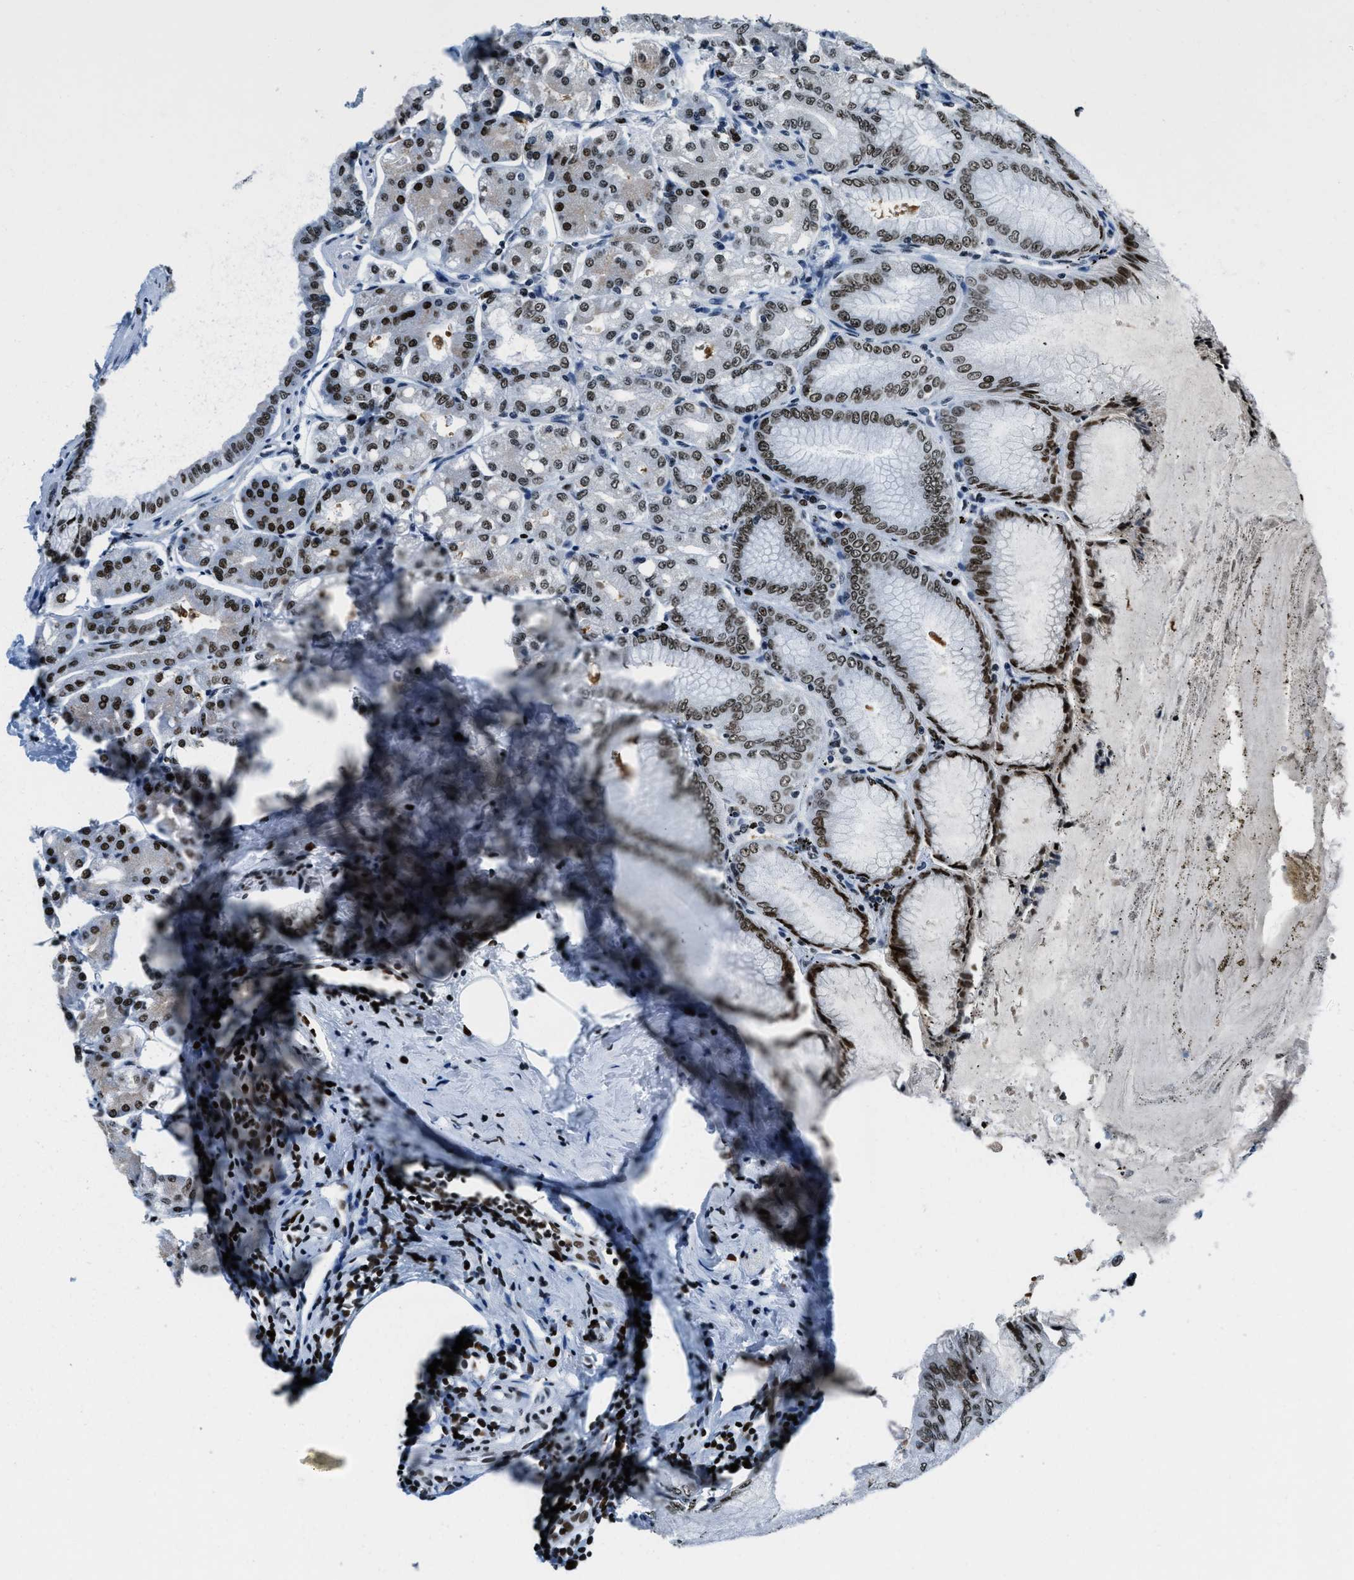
{"staining": {"intensity": "strong", "quantity": ">75%", "location": "nuclear"}, "tissue": "stomach", "cell_type": "Glandular cells", "image_type": "normal", "snomed": [{"axis": "morphology", "description": "Normal tissue, NOS"}, {"axis": "topography", "description": "Stomach, lower"}], "caption": "High-magnification brightfield microscopy of benign stomach stained with DAB (3,3'-diaminobenzidine) (brown) and counterstained with hematoxylin (blue). glandular cells exhibit strong nuclear staining is identified in approximately>75% of cells. The staining was performed using DAB, with brown indicating positive protein expression. Nuclei are stained blue with hematoxylin.", "gene": "TOP1", "patient": {"sex": "male", "age": 71}}